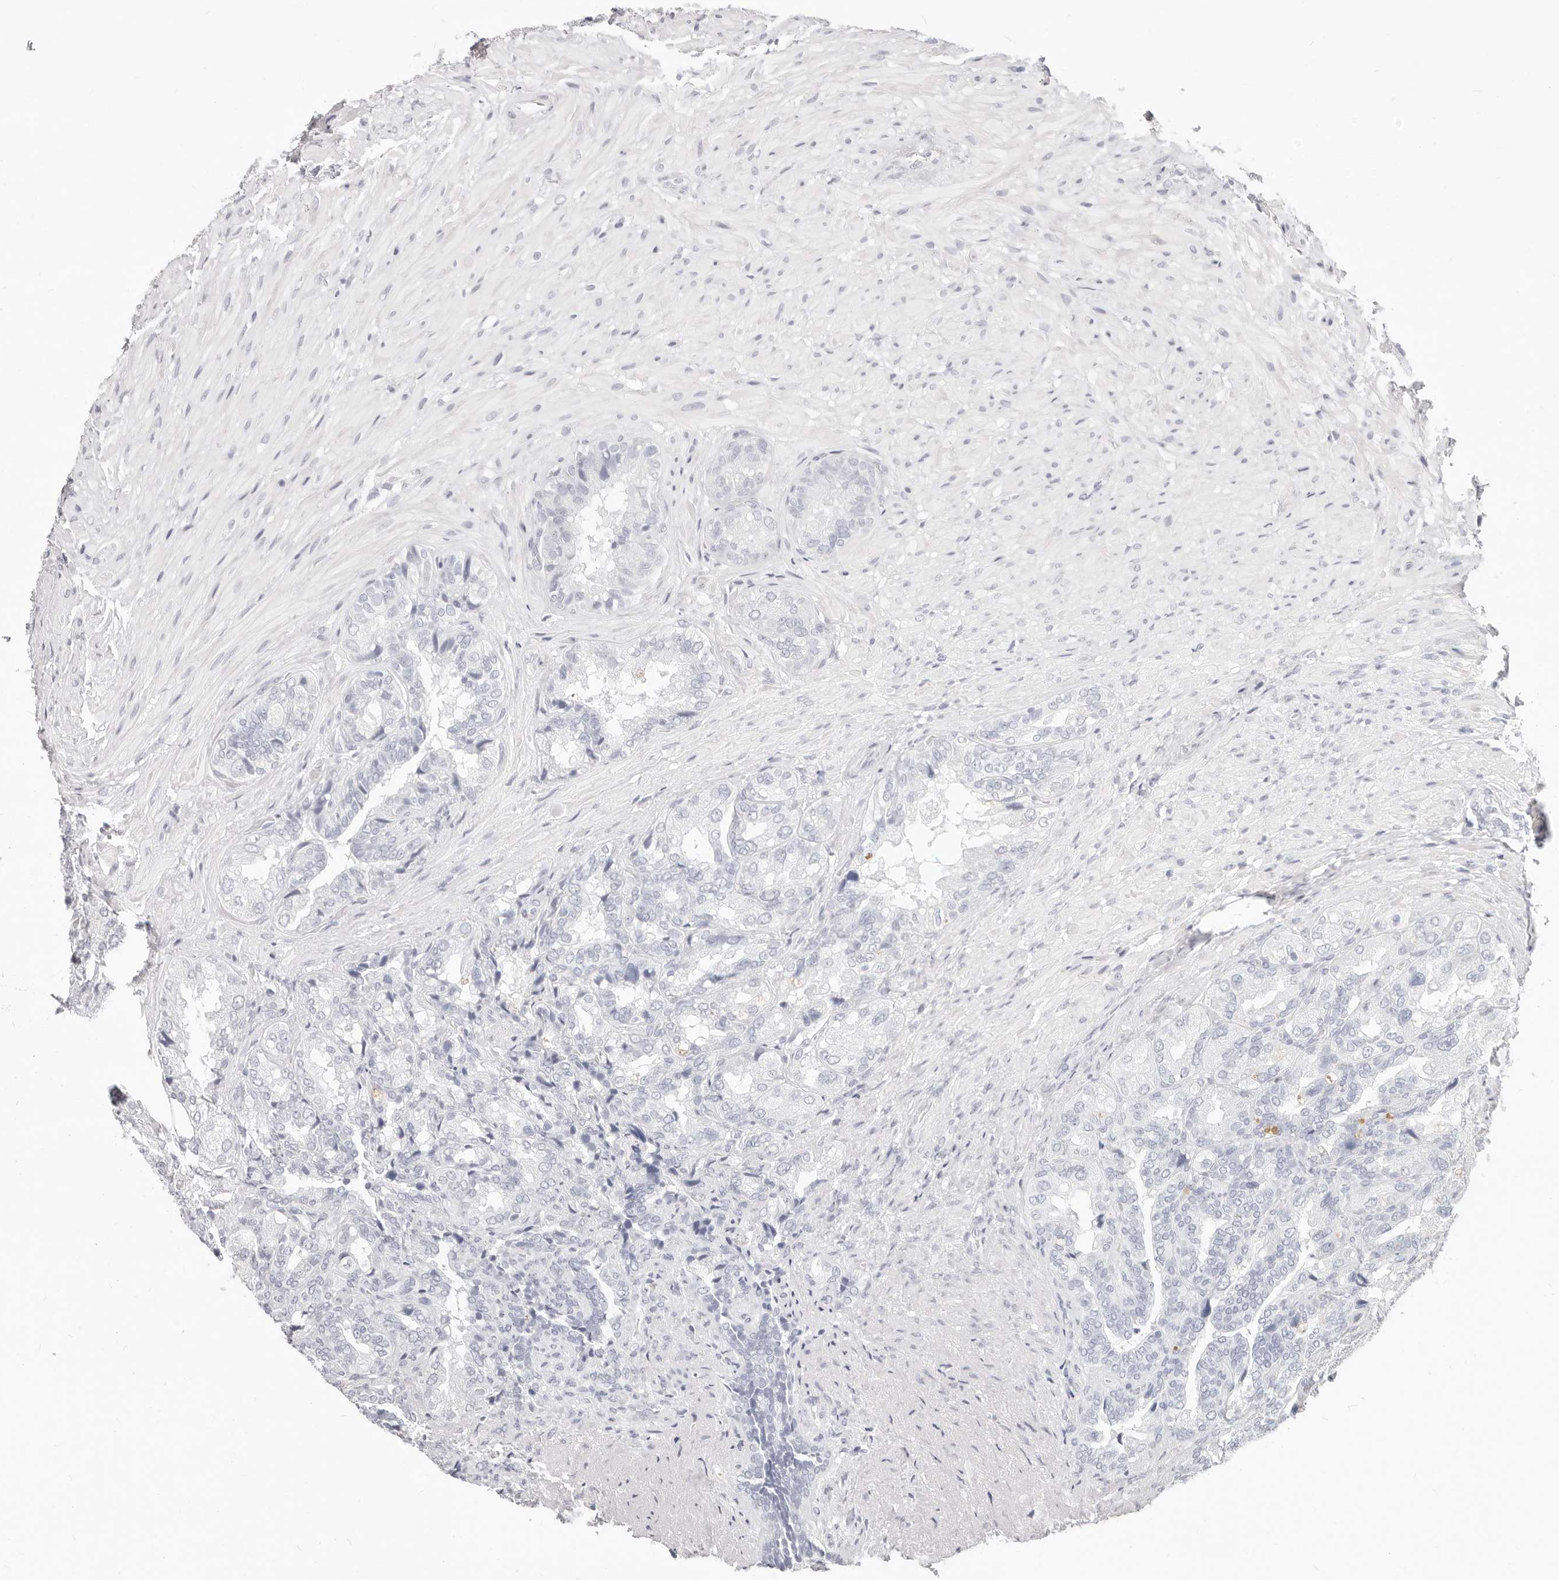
{"staining": {"intensity": "negative", "quantity": "none", "location": "none"}, "tissue": "seminal vesicle", "cell_type": "Glandular cells", "image_type": "normal", "snomed": [{"axis": "morphology", "description": "Normal tissue, NOS"}, {"axis": "topography", "description": "Seminal veicle"}, {"axis": "topography", "description": "Peripheral nerve tissue"}], "caption": "Human seminal vesicle stained for a protein using immunohistochemistry displays no expression in glandular cells.", "gene": "CAMP", "patient": {"sex": "male", "age": 63}}